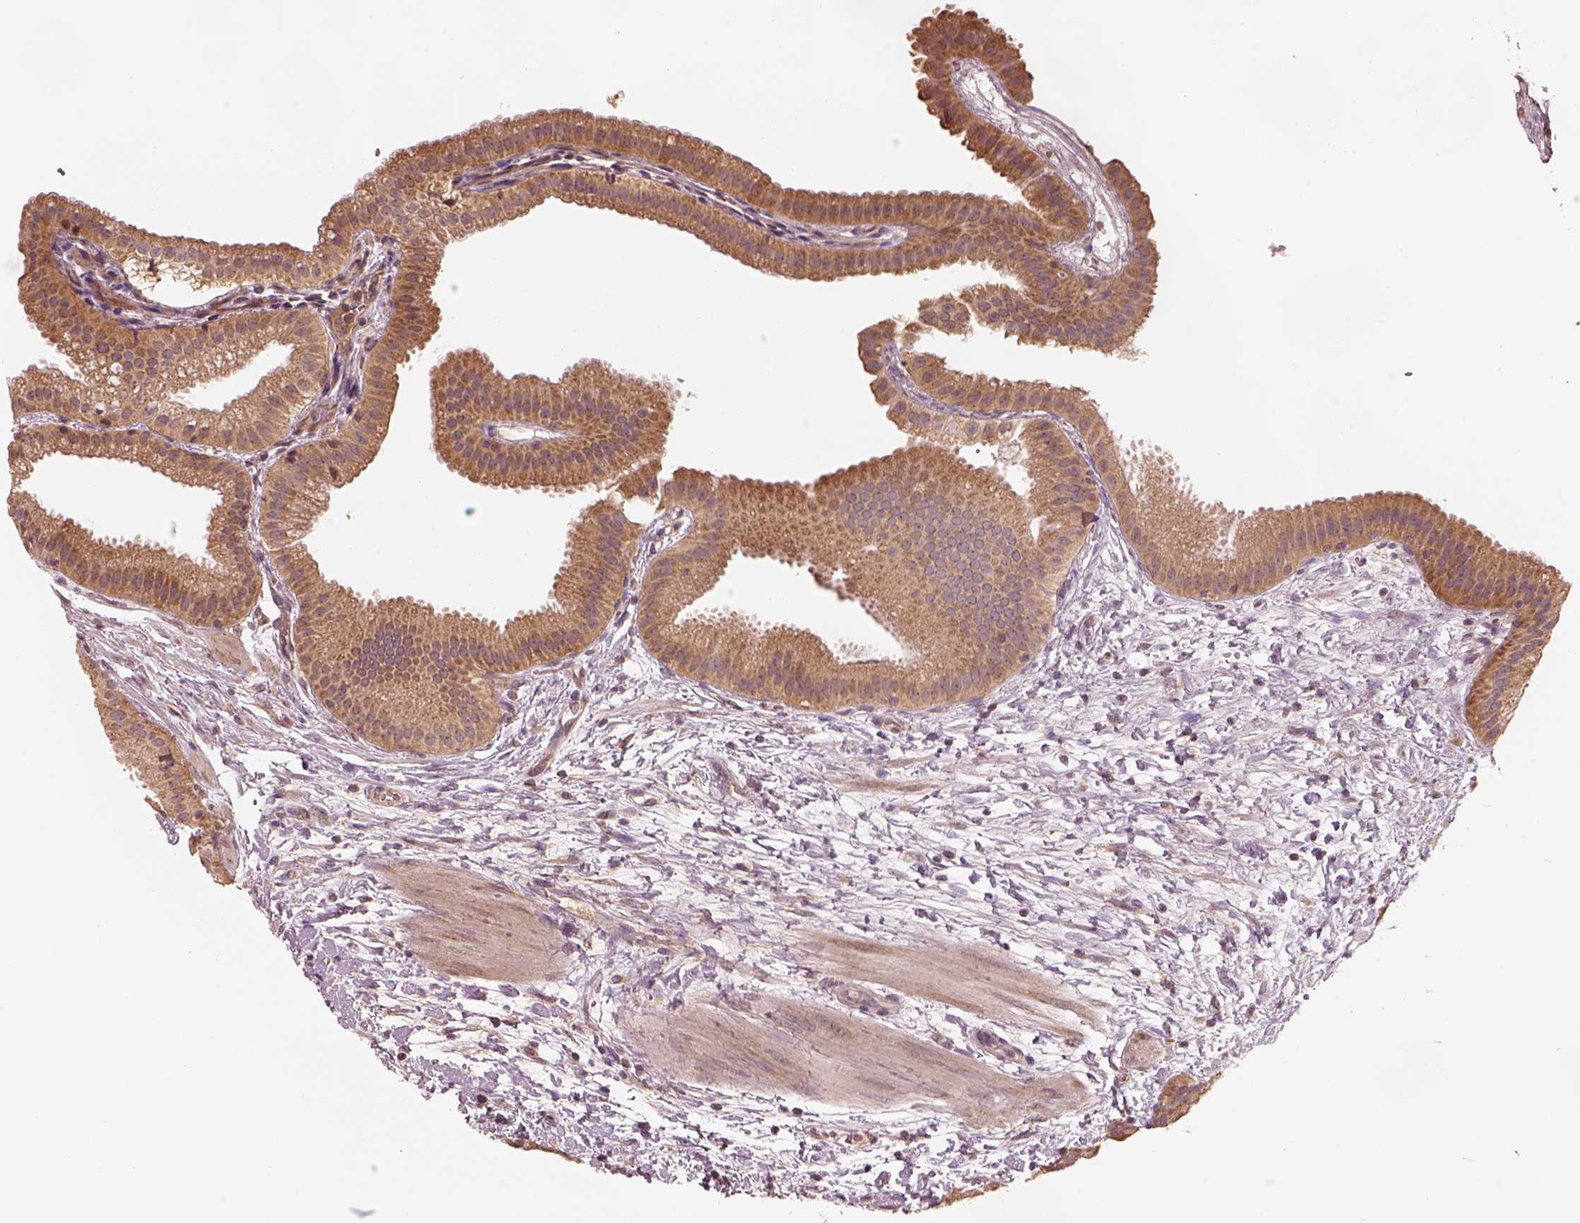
{"staining": {"intensity": "moderate", "quantity": ">75%", "location": "cytoplasmic/membranous"}, "tissue": "gallbladder", "cell_type": "Glandular cells", "image_type": "normal", "snomed": [{"axis": "morphology", "description": "Normal tissue, NOS"}, {"axis": "topography", "description": "Gallbladder"}], "caption": "Immunohistochemistry (DAB) staining of normal human gallbladder shows moderate cytoplasmic/membranous protein staining in approximately >75% of glandular cells. (DAB (3,3'-diaminobenzidine) IHC with brightfield microscopy, high magnification).", "gene": "RPS5", "patient": {"sex": "female", "age": 63}}